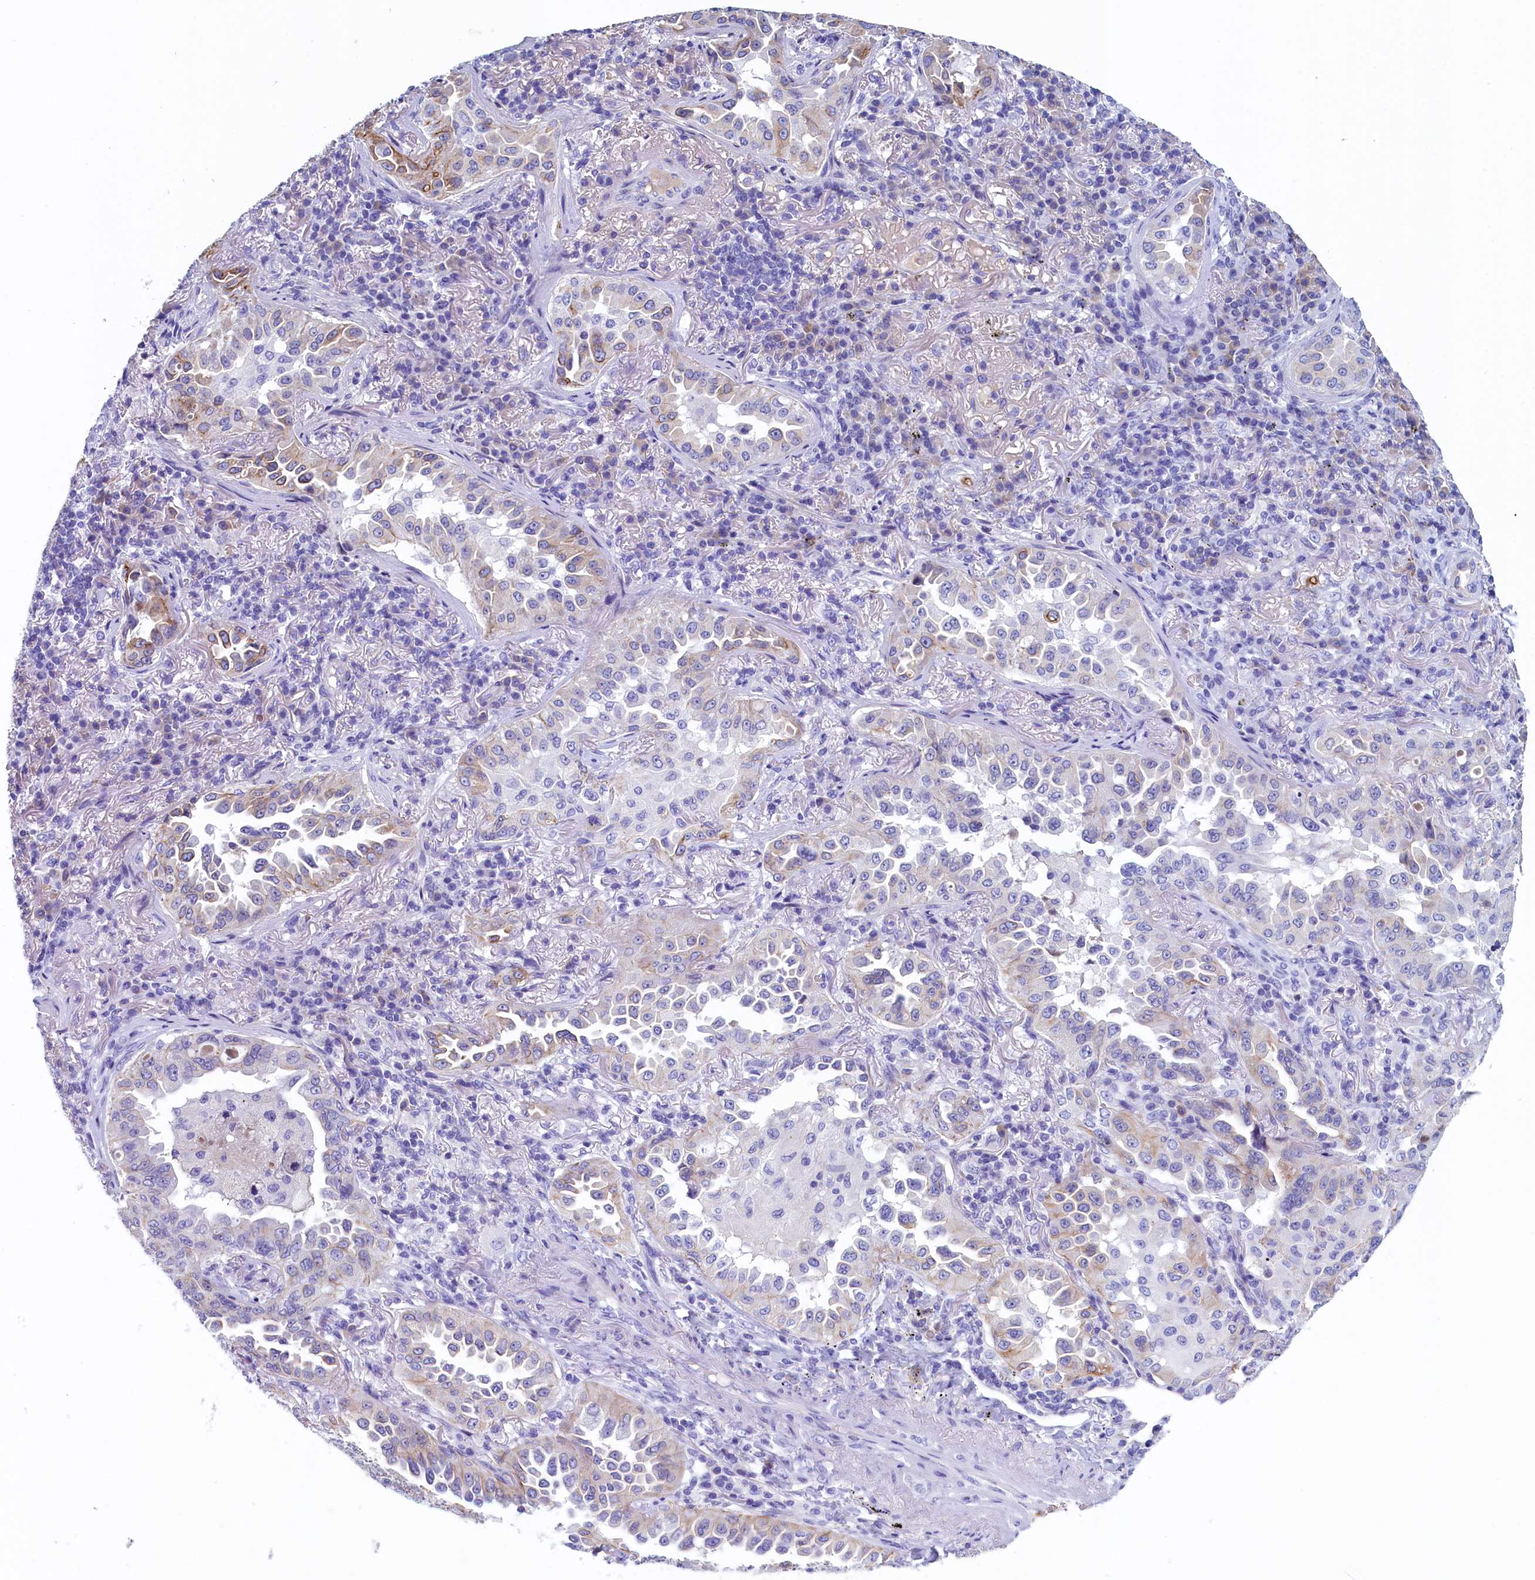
{"staining": {"intensity": "weak", "quantity": "<25%", "location": "cytoplasmic/membranous"}, "tissue": "lung cancer", "cell_type": "Tumor cells", "image_type": "cancer", "snomed": [{"axis": "morphology", "description": "Adenocarcinoma, NOS"}, {"axis": "topography", "description": "Lung"}], "caption": "This is an IHC image of lung cancer. There is no positivity in tumor cells.", "gene": "GUCA1C", "patient": {"sex": "female", "age": 69}}